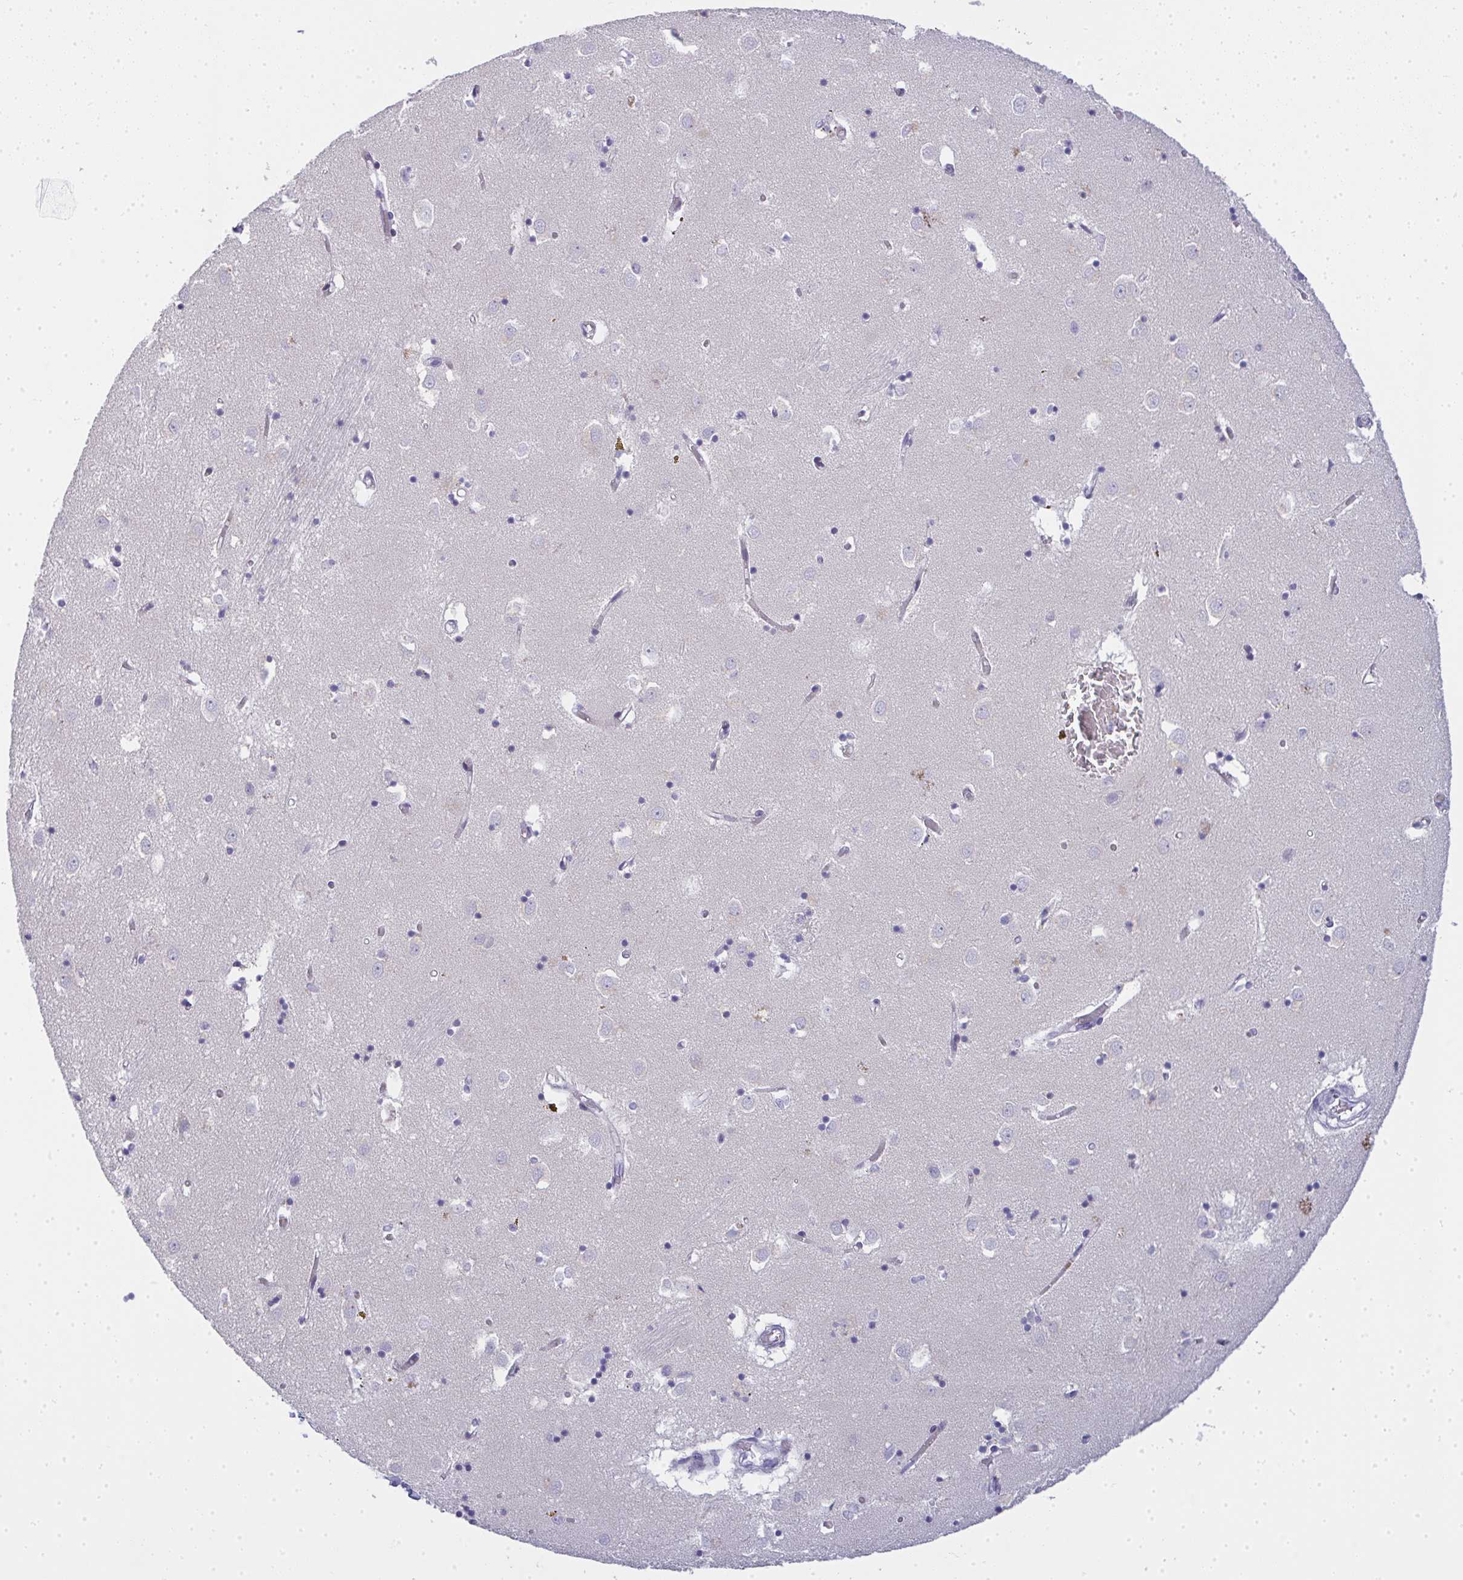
{"staining": {"intensity": "negative", "quantity": "none", "location": "none"}, "tissue": "caudate", "cell_type": "Glial cells", "image_type": "normal", "snomed": [{"axis": "morphology", "description": "Normal tissue, NOS"}, {"axis": "topography", "description": "Lateral ventricle wall"}], "caption": "Immunohistochemical staining of benign human caudate demonstrates no significant staining in glial cells.", "gene": "ZNF182", "patient": {"sex": "male", "age": 70}}